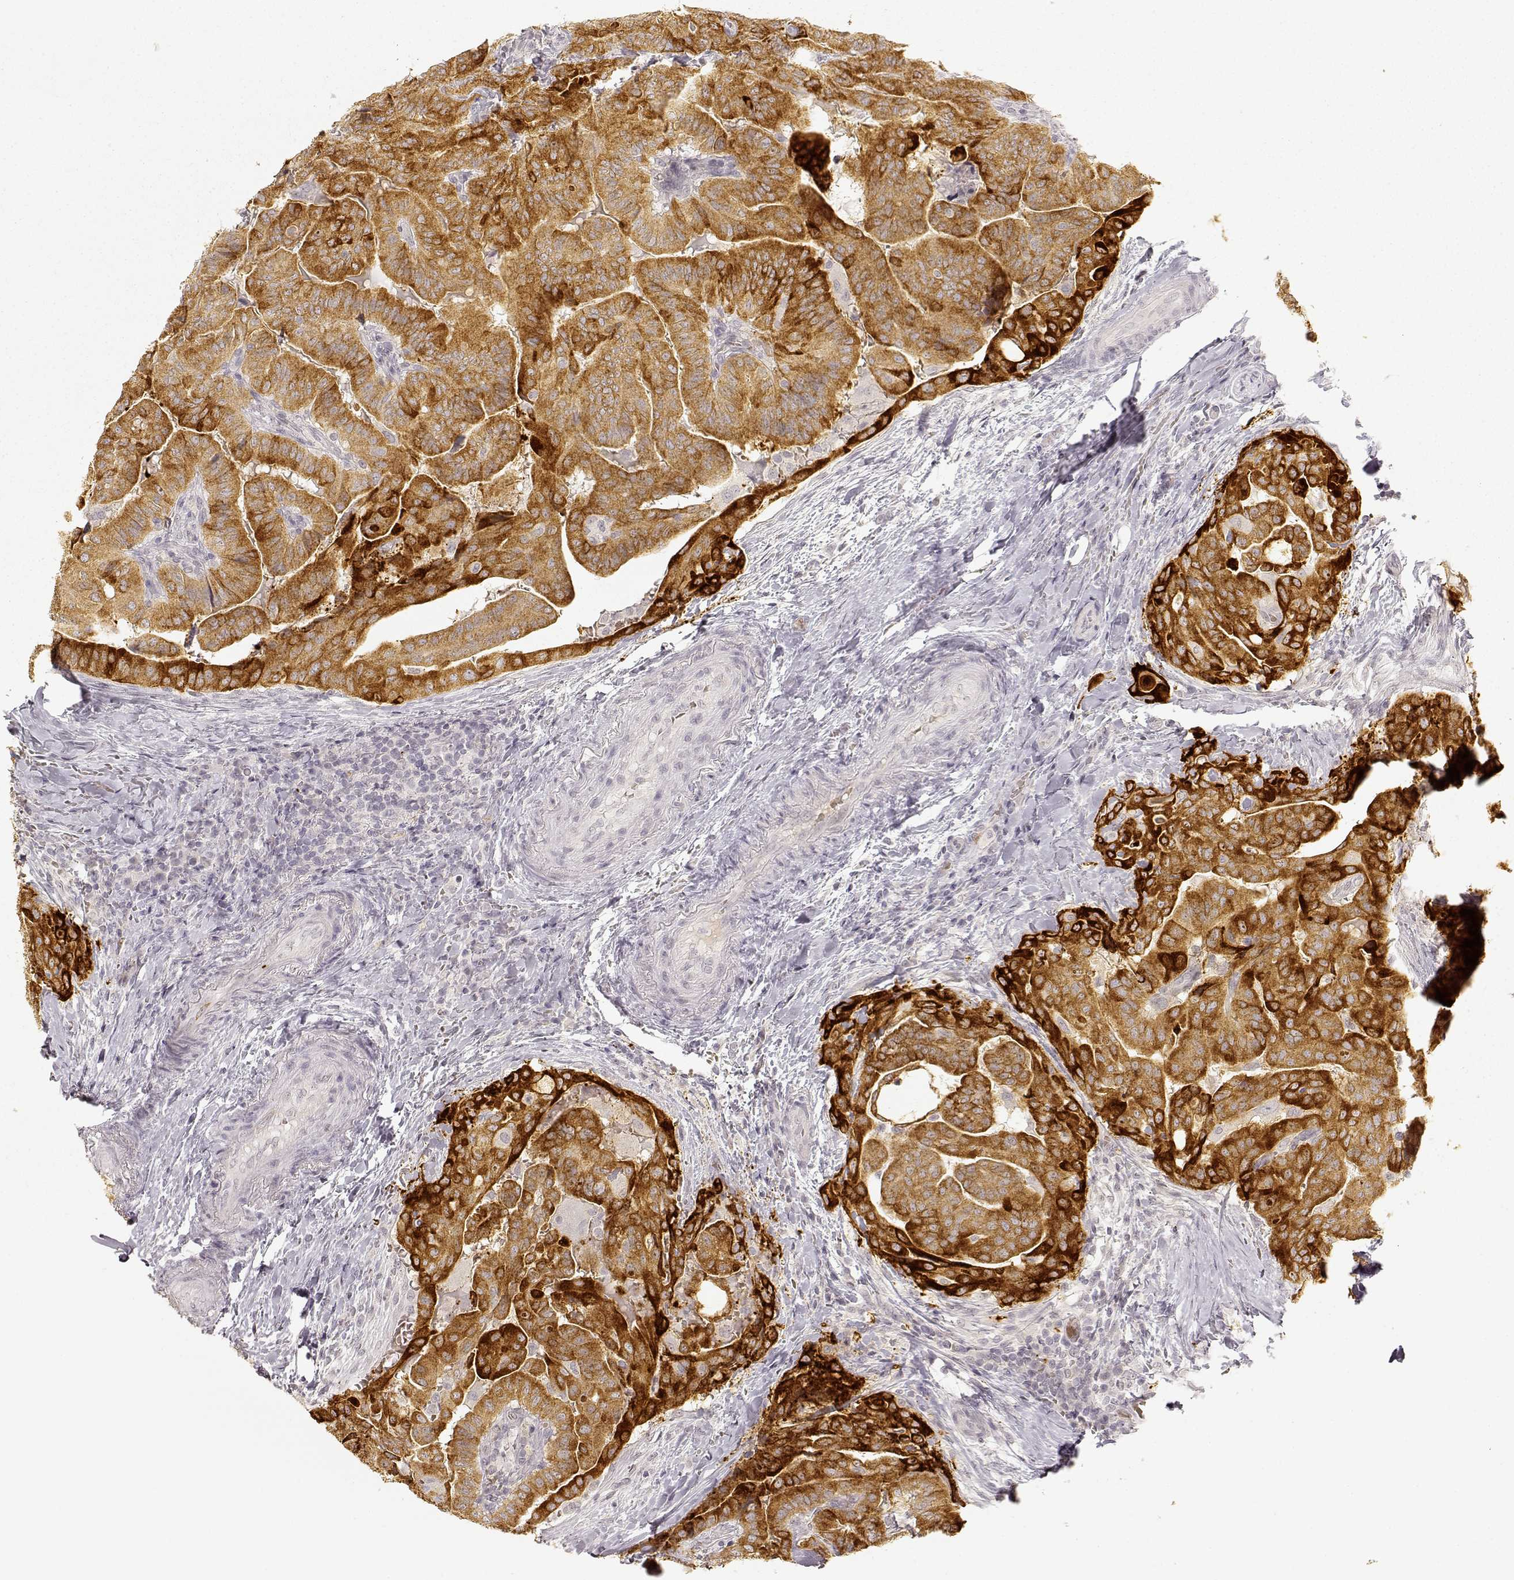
{"staining": {"intensity": "strong", "quantity": ">75%", "location": "cytoplasmic/membranous"}, "tissue": "thyroid cancer", "cell_type": "Tumor cells", "image_type": "cancer", "snomed": [{"axis": "morphology", "description": "Papillary adenocarcinoma, NOS"}, {"axis": "topography", "description": "Thyroid gland"}], "caption": "A high-resolution micrograph shows immunohistochemistry (IHC) staining of thyroid papillary adenocarcinoma, which exhibits strong cytoplasmic/membranous staining in about >75% of tumor cells. (DAB (3,3'-diaminobenzidine) = brown stain, brightfield microscopy at high magnification).", "gene": "LAMC2", "patient": {"sex": "female", "age": 68}}